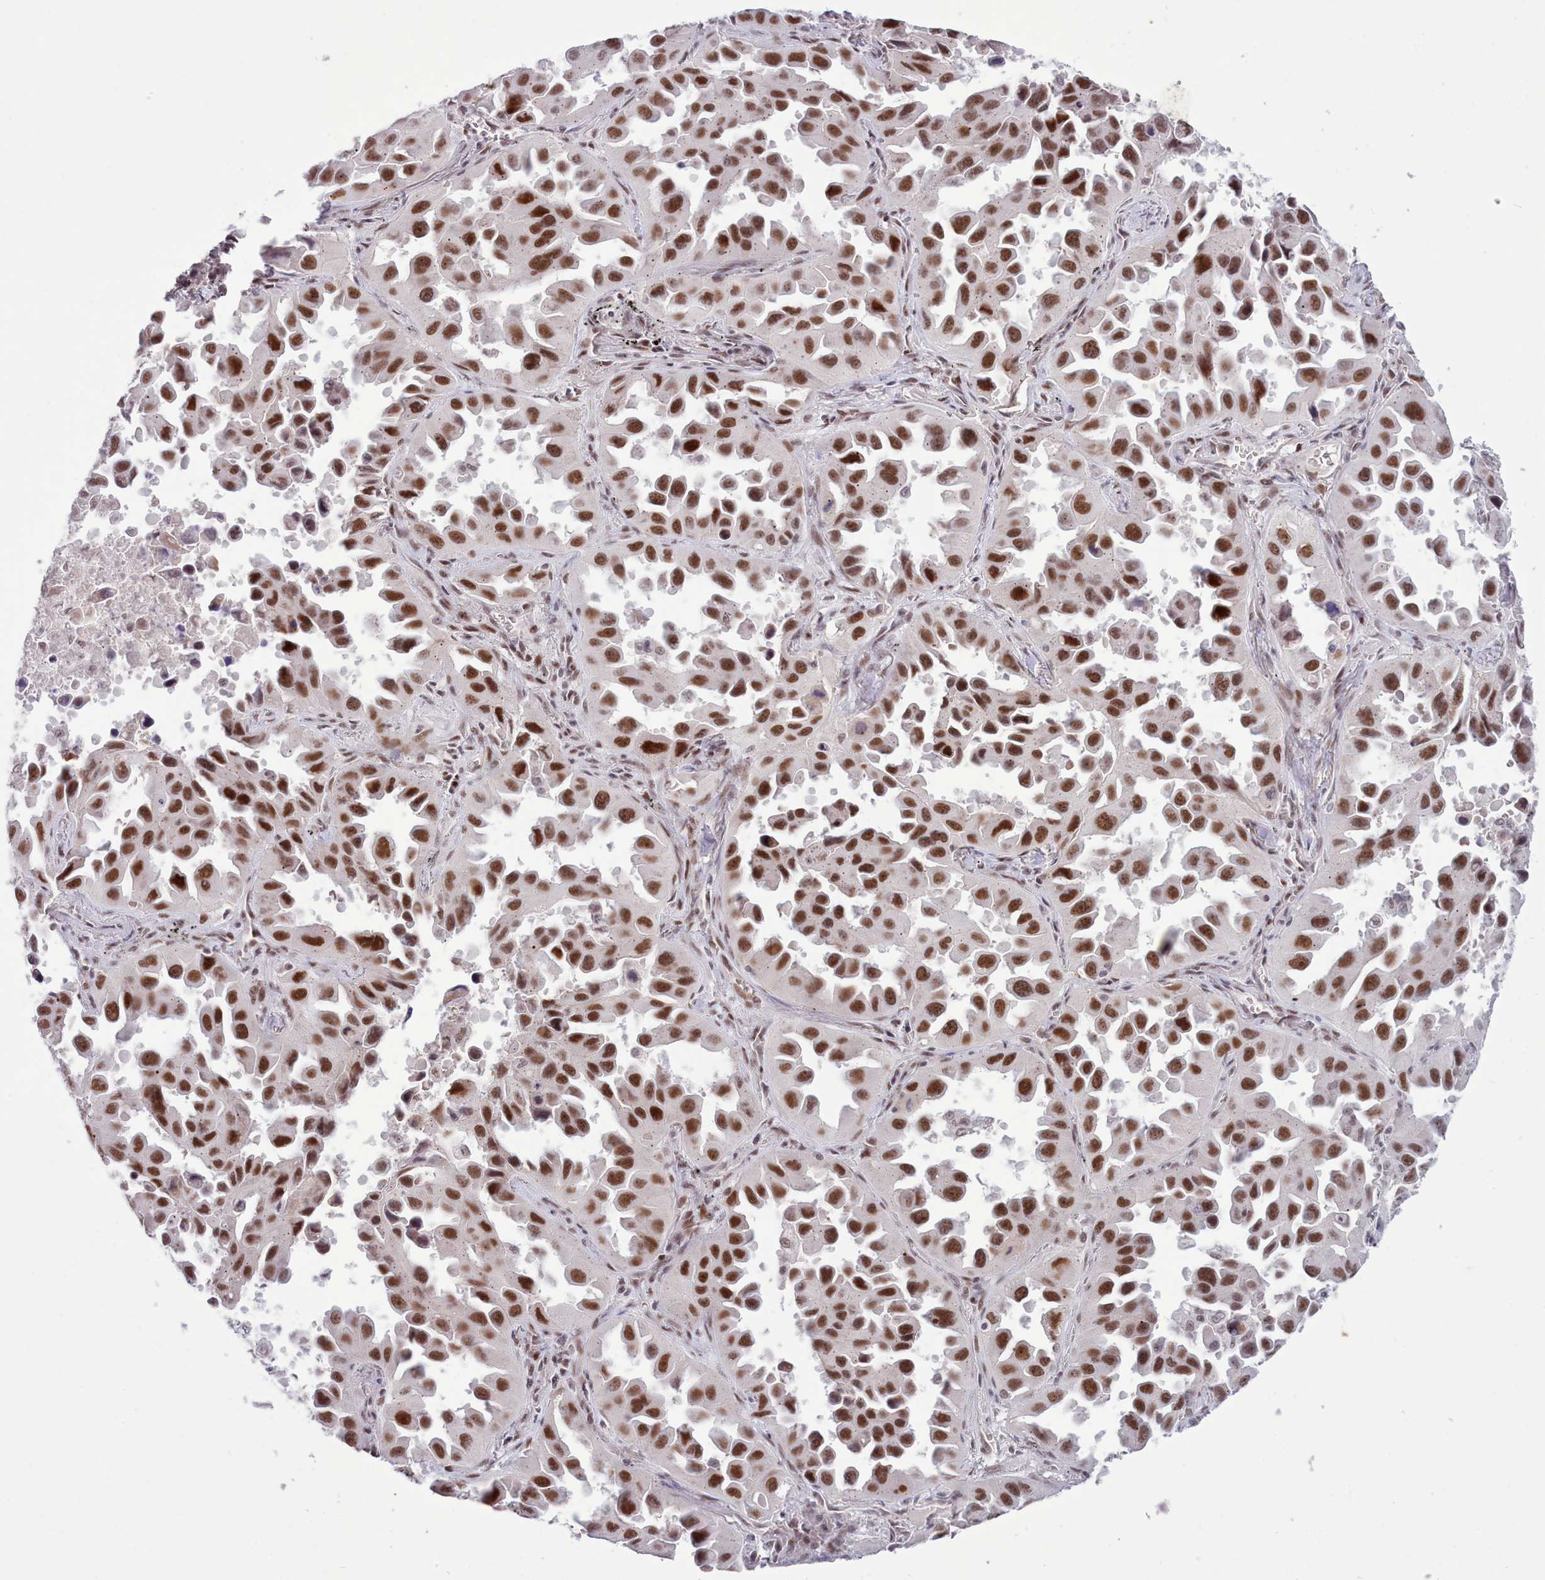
{"staining": {"intensity": "strong", "quantity": ">75%", "location": "nuclear"}, "tissue": "lung cancer", "cell_type": "Tumor cells", "image_type": "cancer", "snomed": [{"axis": "morphology", "description": "Adenocarcinoma, NOS"}, {"axis": "topography", "description": "Lung"}], "caption": "Tumor cells show strong nuclear positivity in about >75% of cells in lung cancer (adenocarcinoma). (DAB IHC with brightfield microscopy, high magnification).", "gene": "RFX1", "patient": {"sex": "male", "age": 66}}